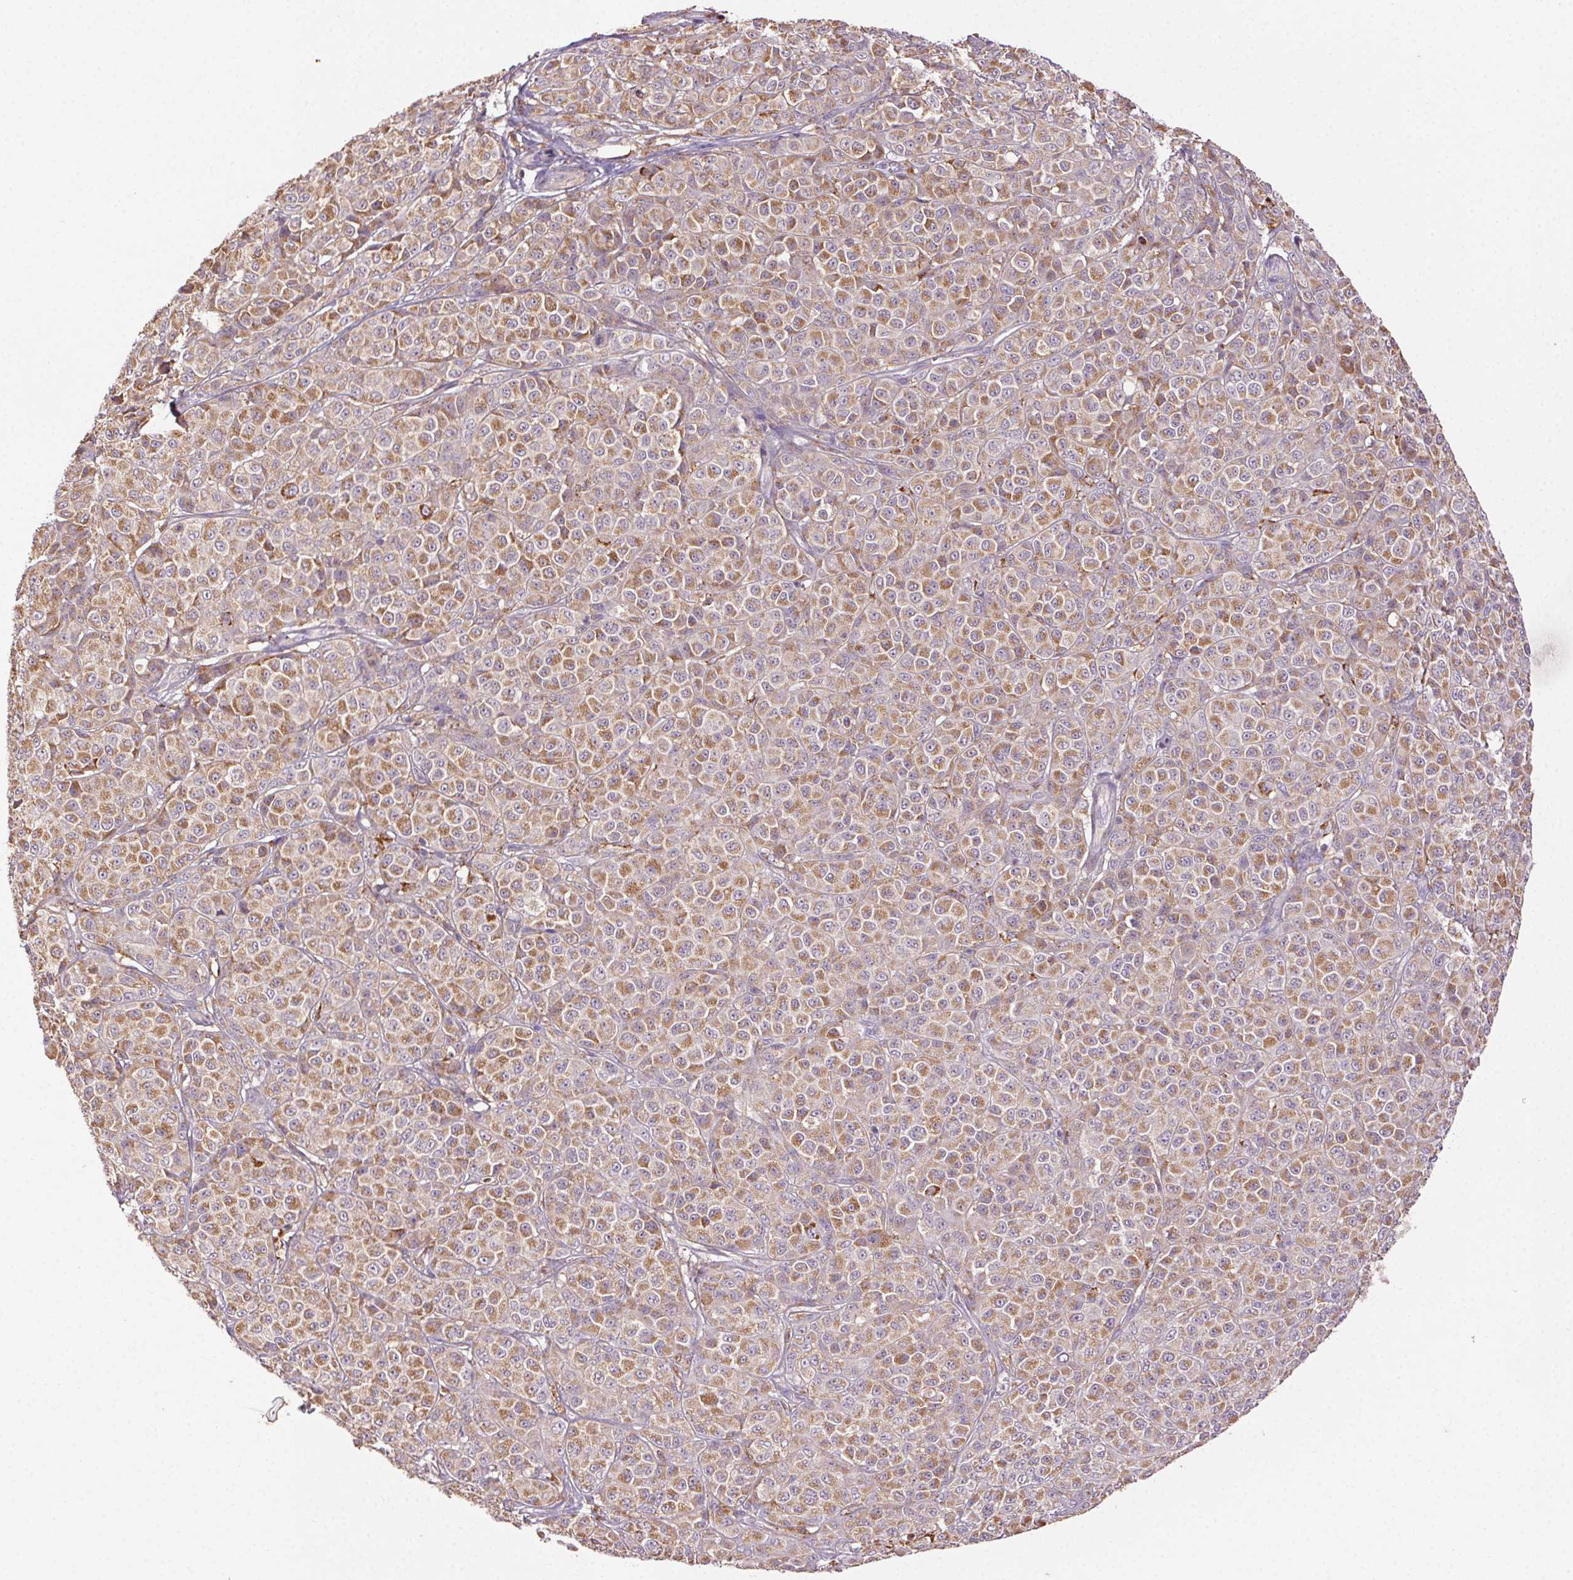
{"staining": {"intensity": "moderate", "quantity": ">75%", "location": "cytoplasmic/membranous"}, "tissue": "melanoma", "cell_type": "Tumor cells", "image_type": "cancer", "snomed": [{"axis": "morphology", "description": "Malignant melanoma, NOS"}, {"axis": "topography", "description": "Skin"}], "caption": "An immunohistochemistry (IHC) photomicrograph of neoplastic tissue is shown. Protein staining in brown shows moderate cytoplasmic/membranous positivity in malignant melanoma within tumor cells. (DAB (3,3'-diaminobenzidine) IHC with brightfield microscopy, high magnification).", "gene": "FNBP1L", "patient": {"sex": "male", "age": 89}}